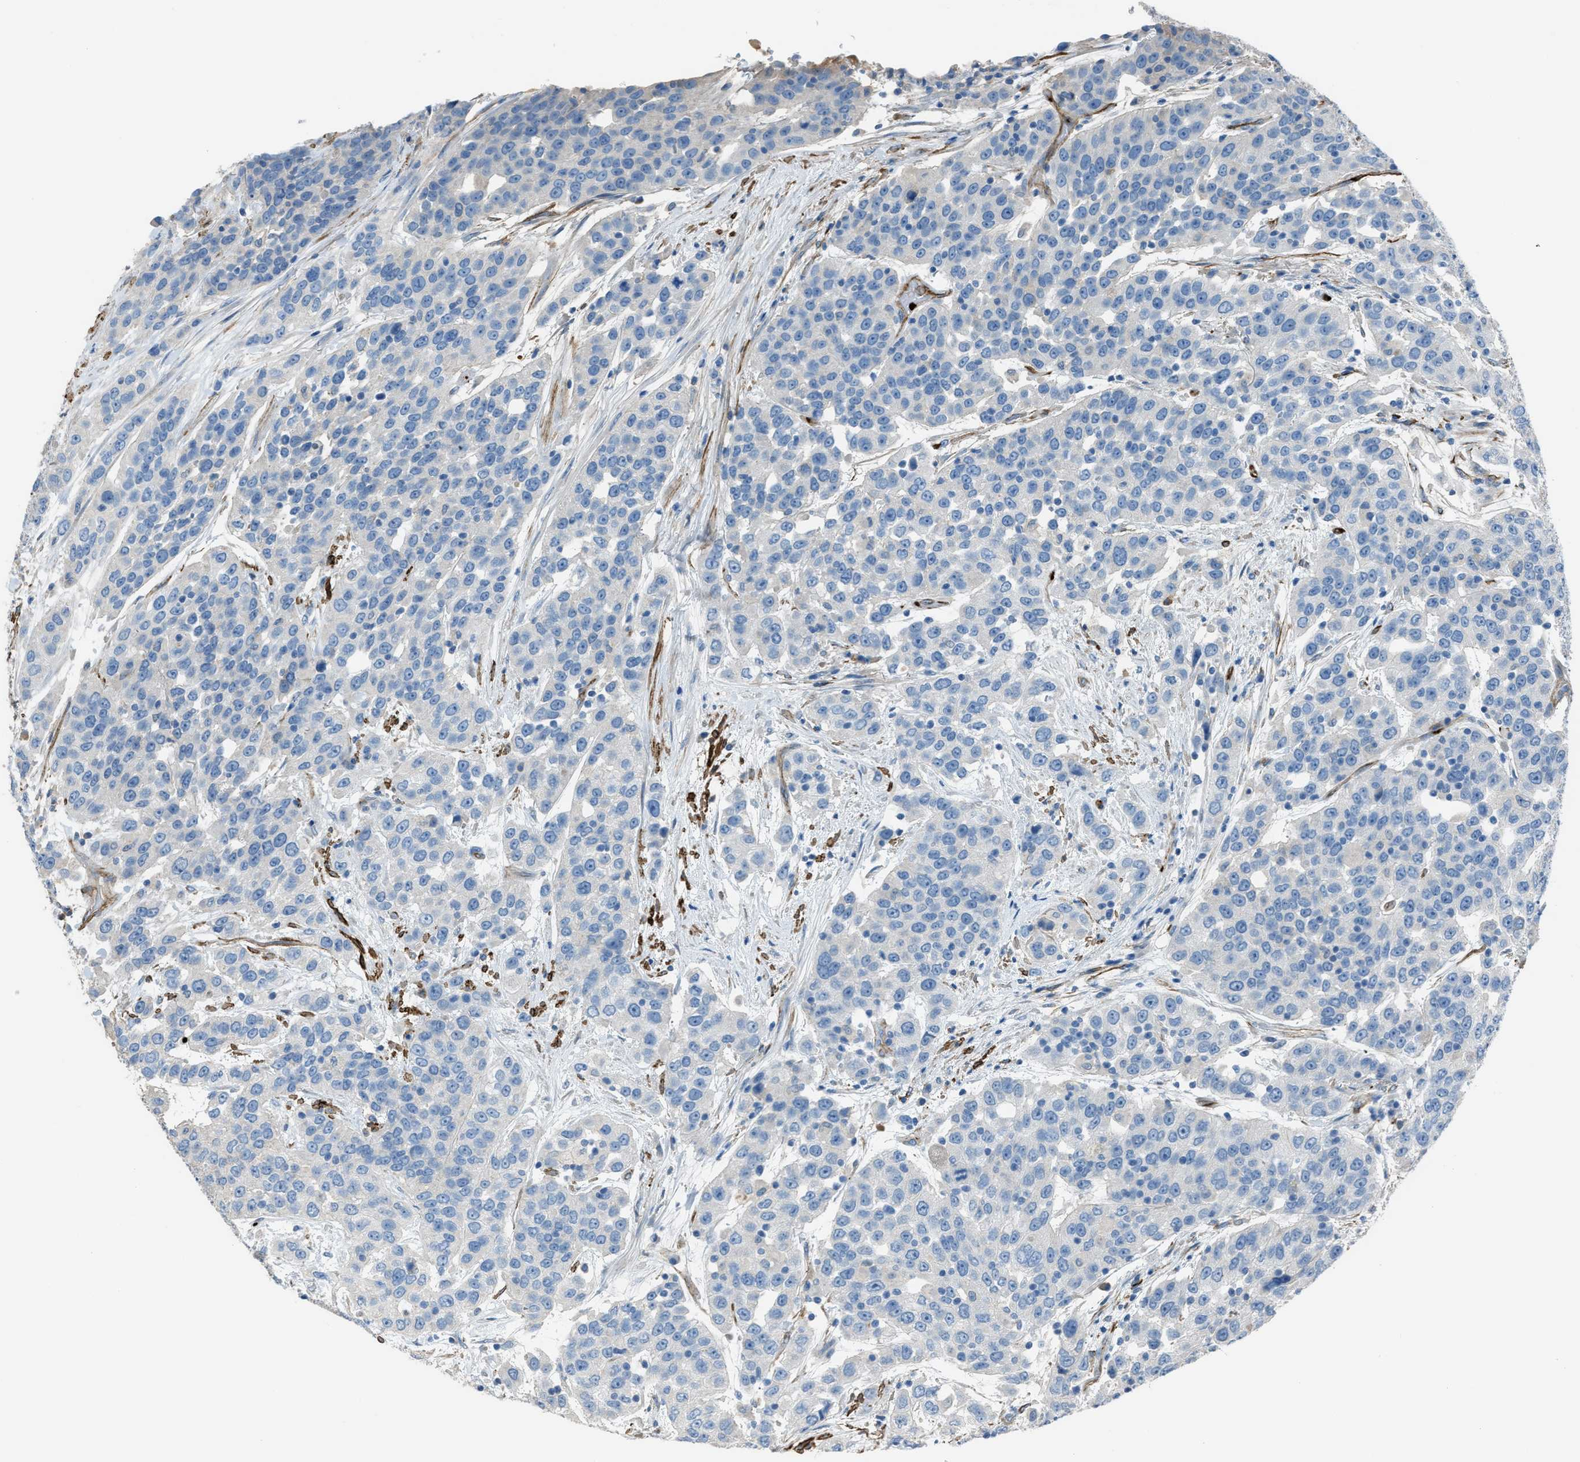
{"staining": {"intensity": "negative", "quantity": "none", "location": "none"}, "tissue": "urothelial cancer", "cell_type": "Tumor cells", "image_type": "cancer", "snomed": [{"axis": "morphology", "description": "Urothelial carcinoma, High grade"}, {"axis": "topography", "description": "Urinary bladder"}], "caption": "Tumor cells show no significant expression in urothelial carcinoma (high-grade). Nuclei are stained in blue.", "gene": "SLC22A15", "patient": {"sex": "female", "age": 80}}